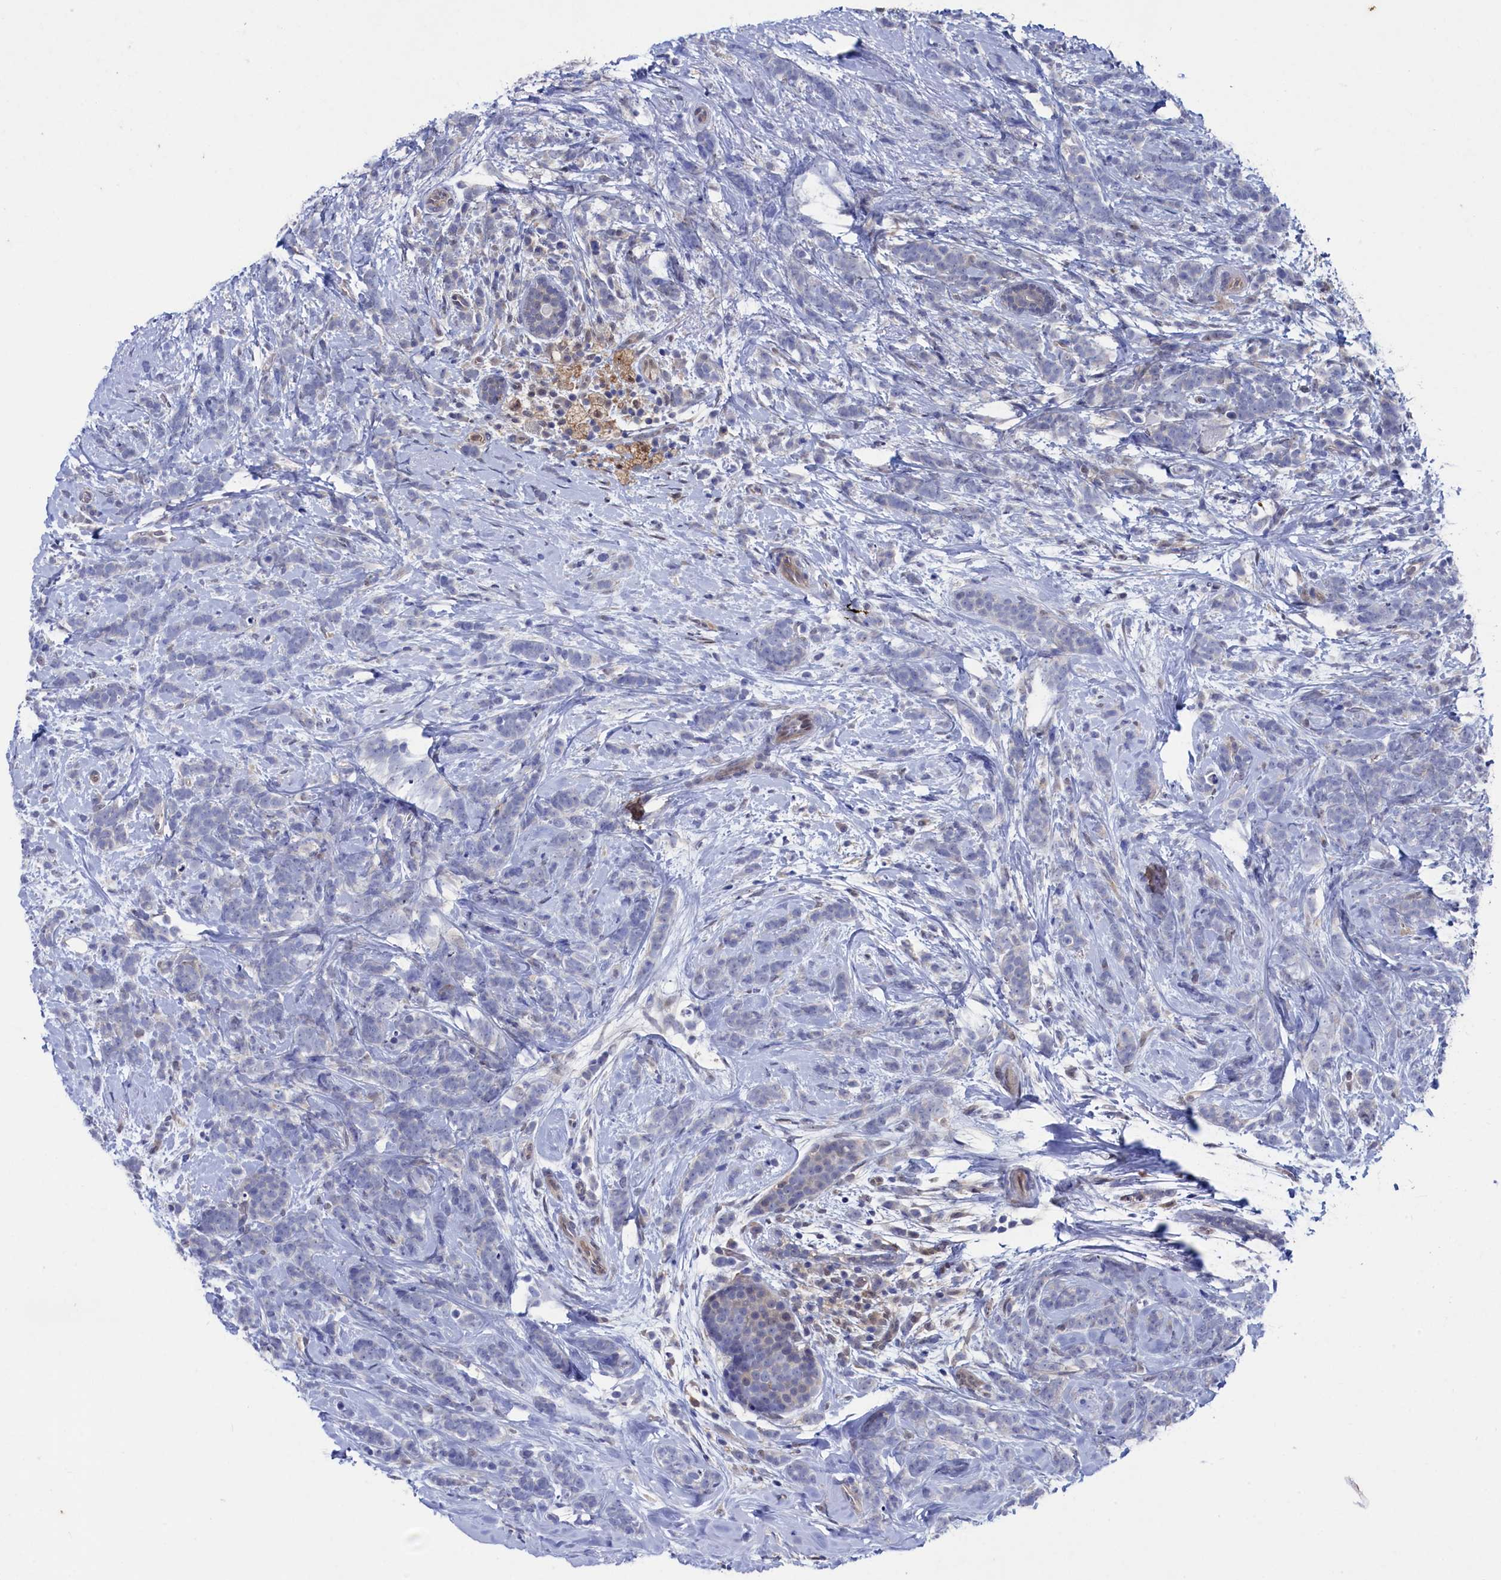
{"staining": {"intensity": "negative", "quantity": "none", "location": "none"}, "tissue": "breast cancer", "cell_type": "Tumor cells", "image_type": "cancer", "snomed": [{"axis": "morphology", "description": "Lobular carcinoma"}, {"axis": "topography", "description": "Breast"}], "caption": "Immunohistochemical staining of human breast lobular carcinoma displays no significant staining in tumor cells.", "gene": "RNH1", "patient": {"sex": "female", "age": 58}}